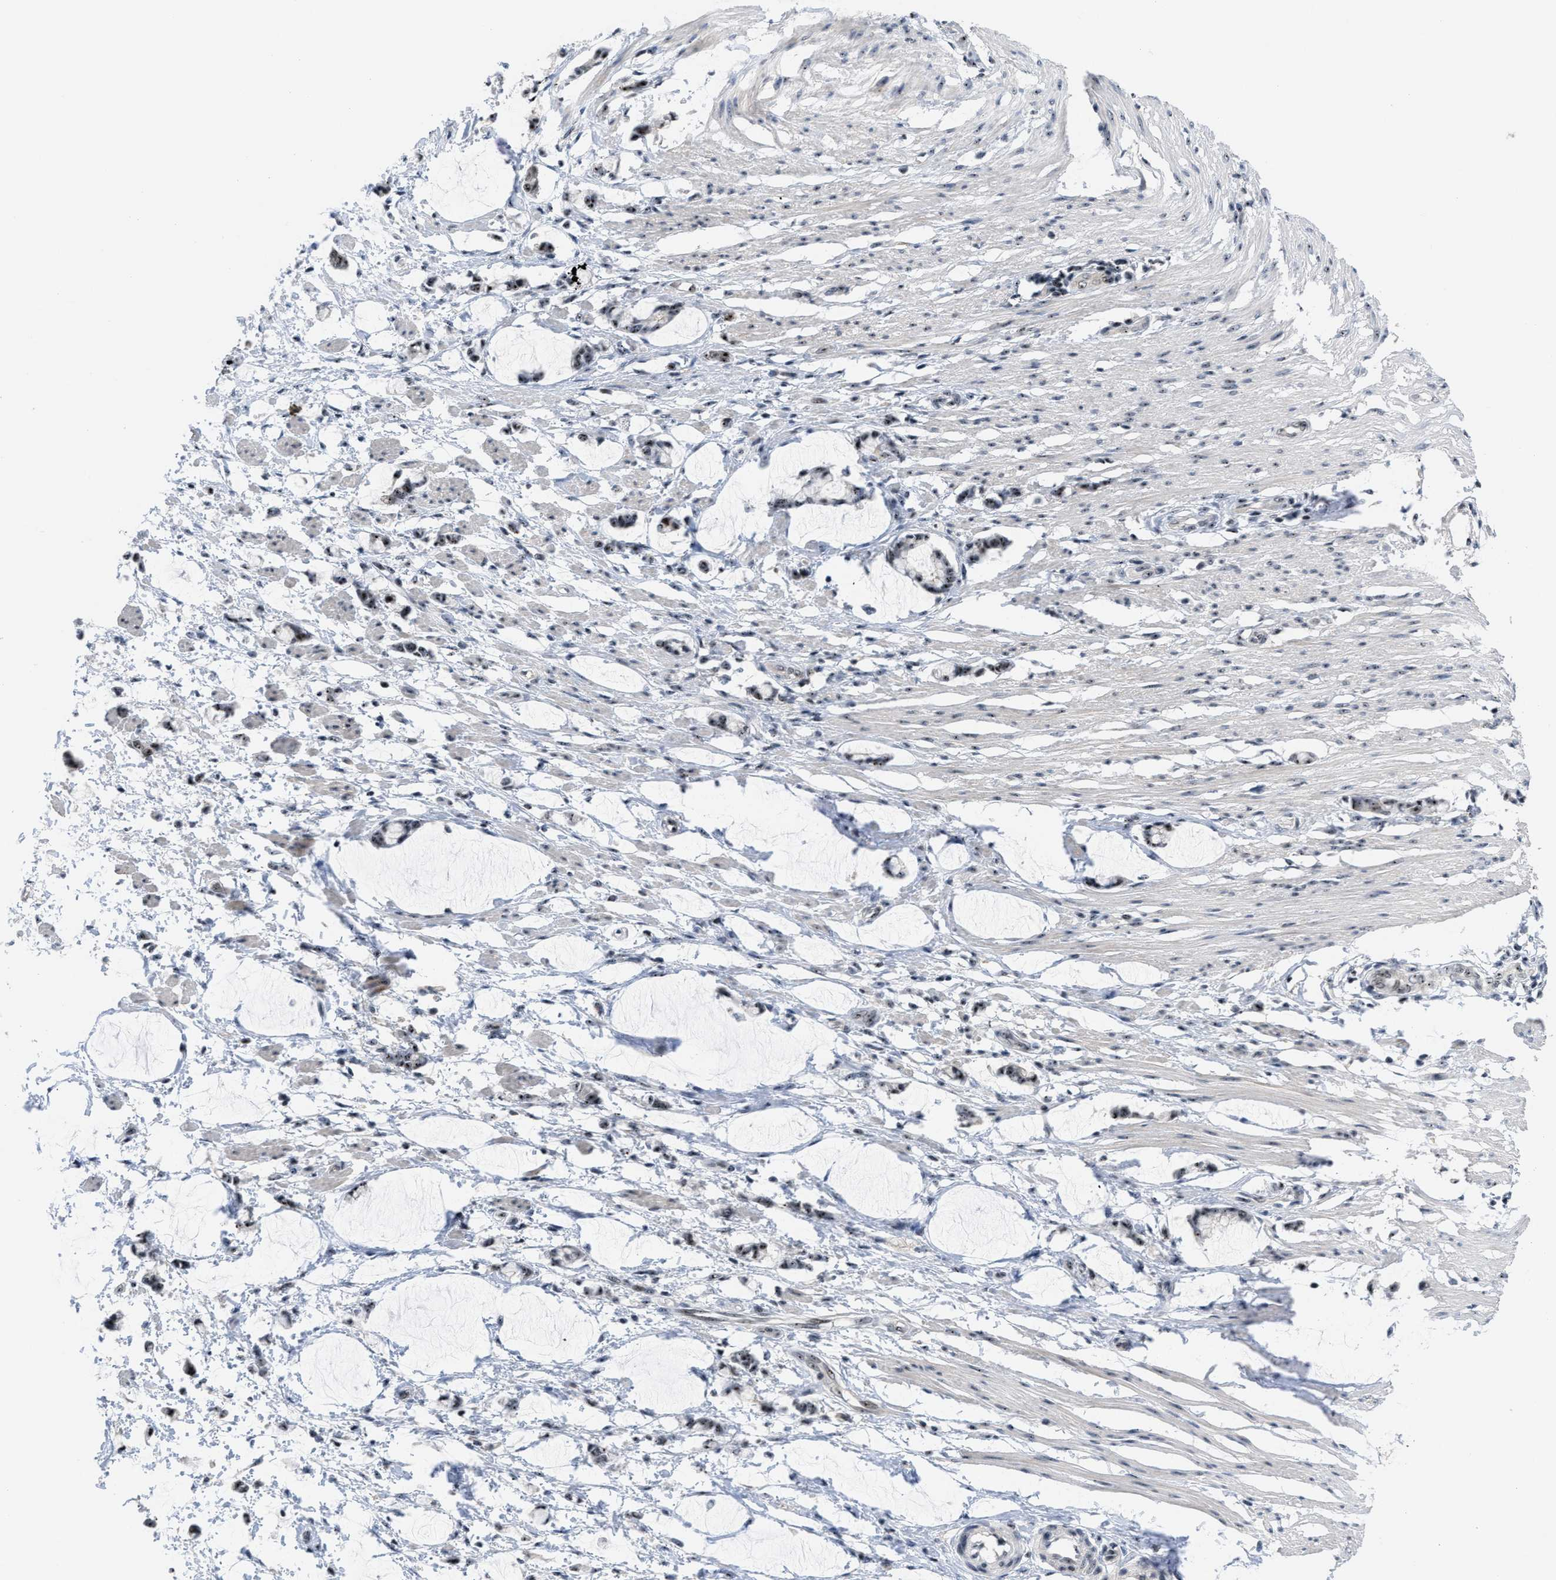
{"staining": {"intensity": "weak", "quantity": "25%-75%", "location": "cytoplasmic/membranous,nuclear"}, "tissue": "smooth muscle", "cell_type": "Smooth muscle cells", "image_type": "normal", "snomed": [{"axis": "morphology", "description": "Normal tissue, NOS"}, {"axis": "morphology", "description": "Adenocarcinoma, NOS"}, {"axis": "topography", "description": "Smooth muscle"}, {"axis": "topography", "description": "Colon"}], "caption": "The immunohistochemical stain highlights weak cytoplasmic/membranous,nuclear positivity in smooth muscle cells of unremarkable smooth muscle. (DAB = brown stain, brightfield microscopy at high magnification).", "gene": "NOP58", "patient": {"sex": "male", "age": 14}}